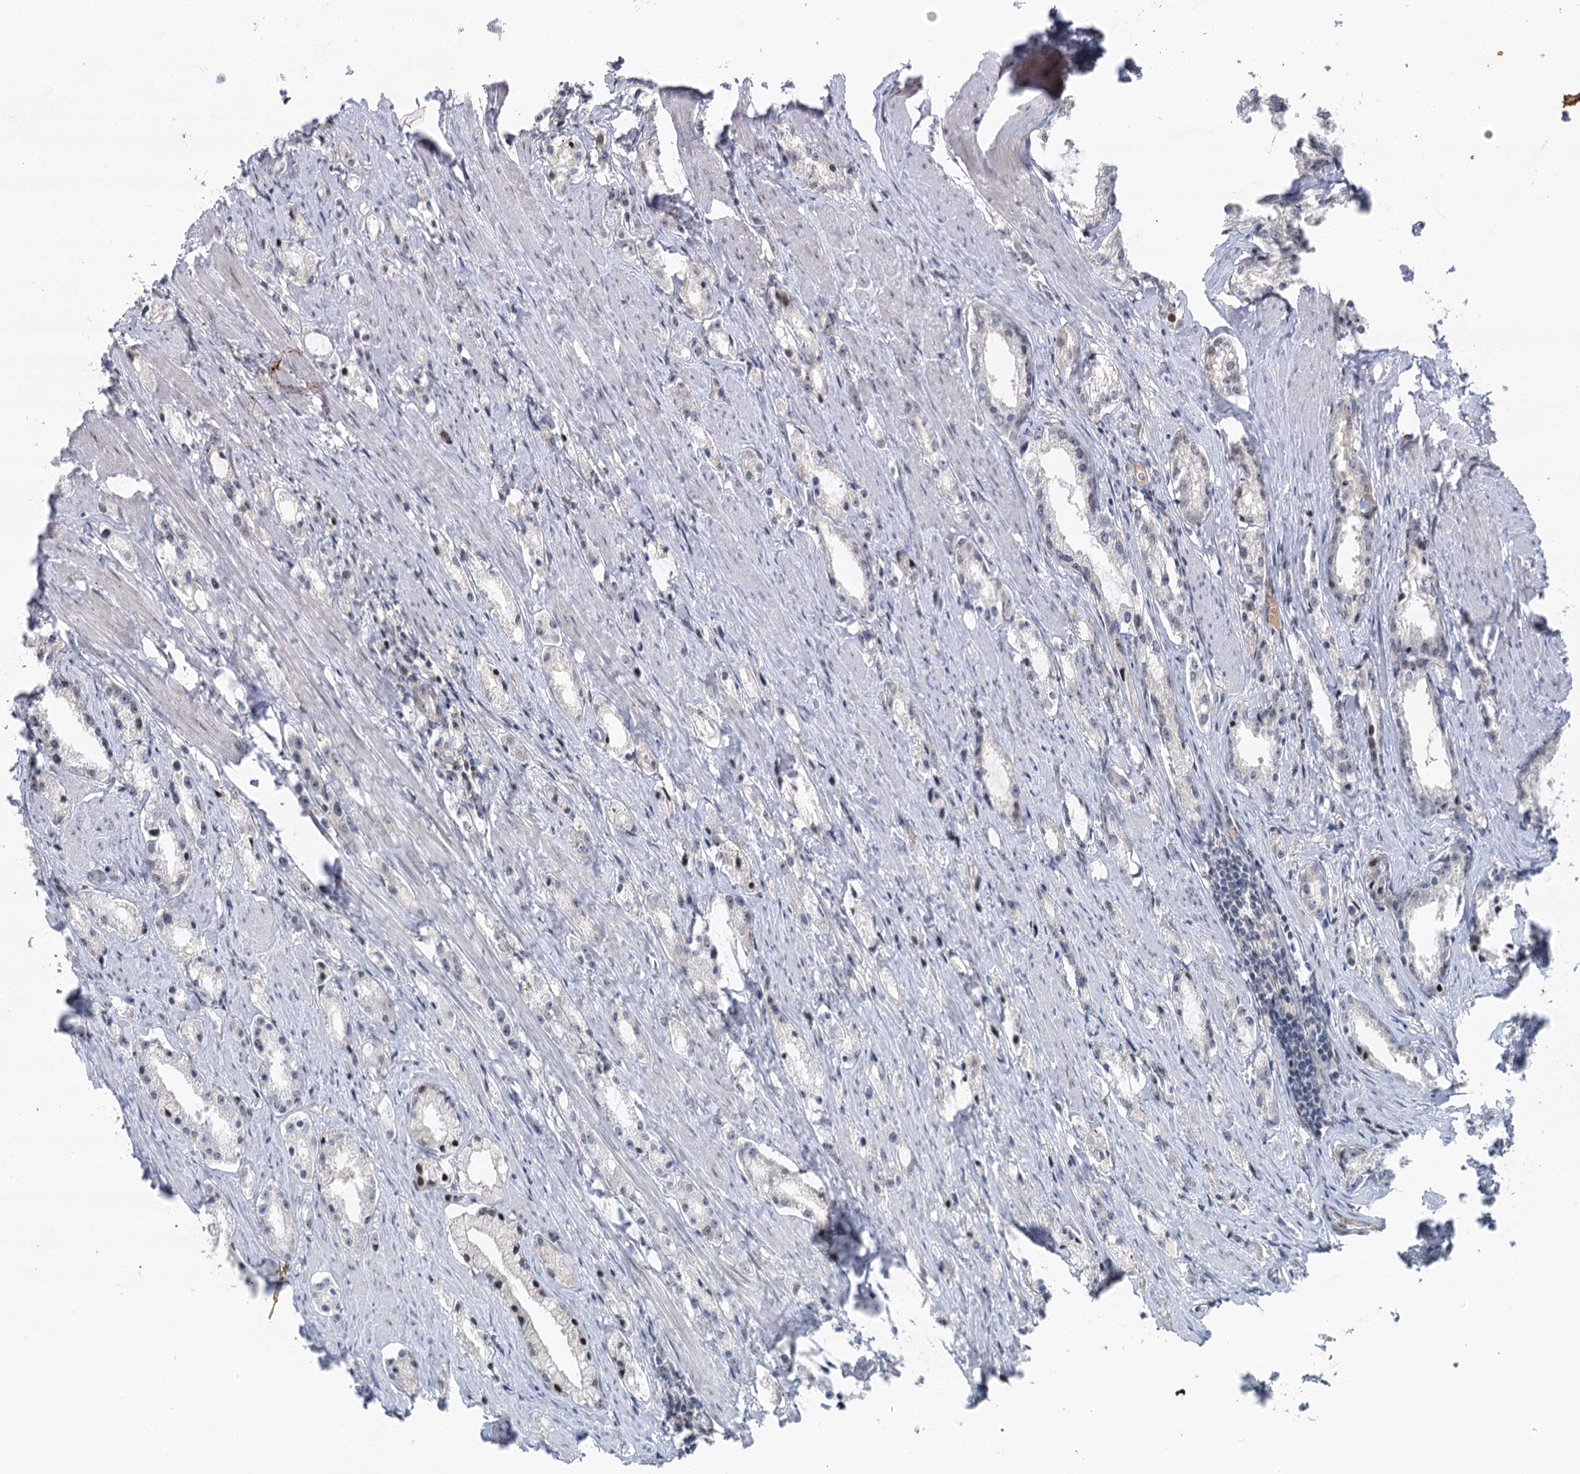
{"staining": {"intensity": "negative", "quantity": "none", "location": "none"}, "tissue": "prostate cancer", "cell_type": "Tumor cells", "image_type": "cancer", "snomed": [{"axis": "morphology", "description": "Adenocarcinoma, High grade"}, {"axis": "topography", "description": "Prostate"}], "caption": "The immunohistochemistry image has no significant expression in tumor cells of prostate cancer (adenocarcinoma (high-grade)) tissue. (DAB (3,3'-diaminobenzidine) immunohistochemistry (IHC) with hematoxylin counter stain).", "gene": "IL11RA", "patient": {"sex": "male", "age": 66}}